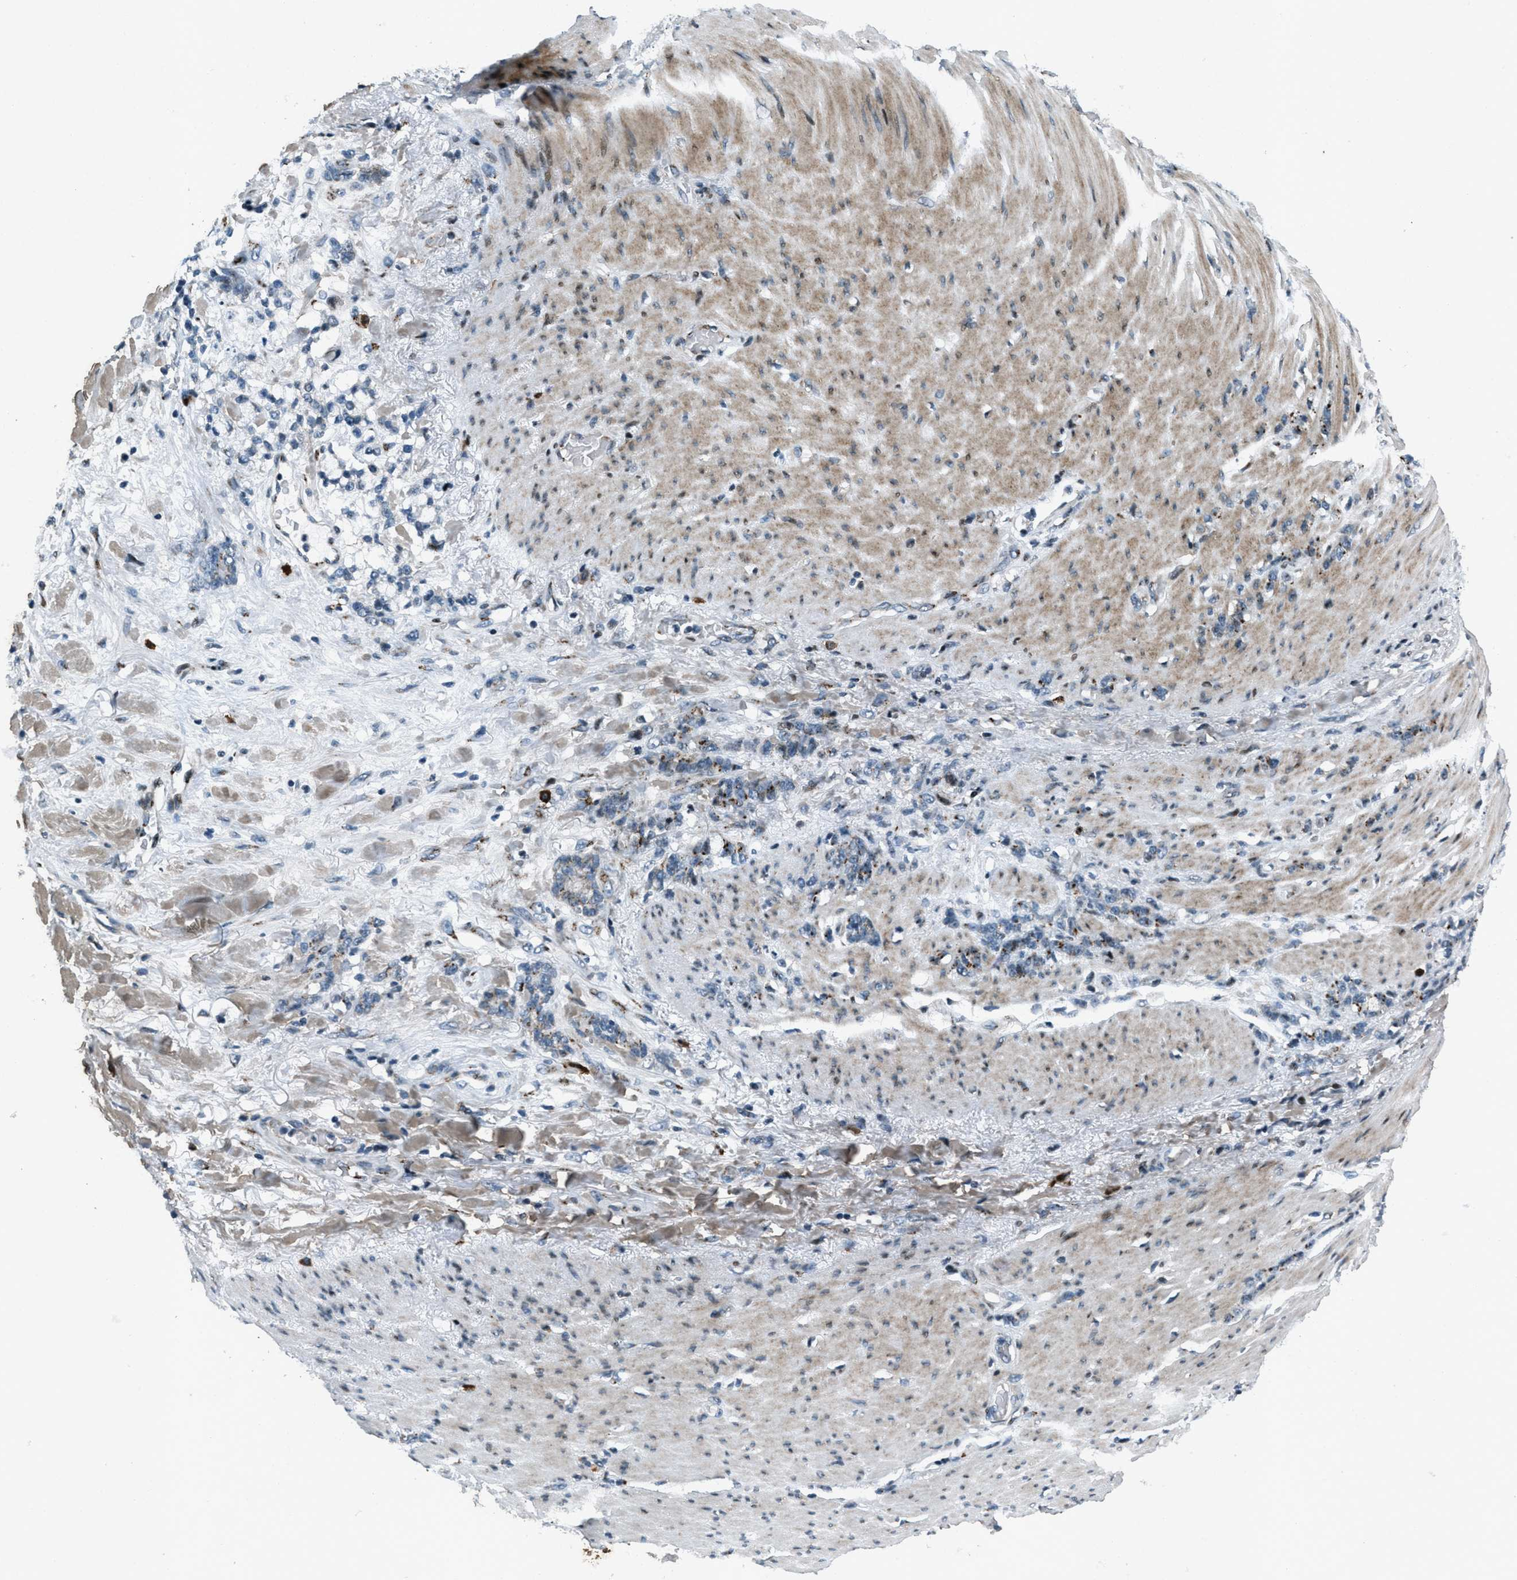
{"staining": {"intensity": "moderate", "quantity": "25%-75%", "location": "cytoplasmic/membranous"}, "tissue": "stomach cancer", "cell_type": "Tumor cells", "image_type": "cancer", "snomed": [{"axis": "morphology", "description": "Adenocarcinoma, NOS"}, {"axis": "topography", "description": "Stomach, lower"}], "caption": "Stomach cancer was stained to show a protein in brown. There is medium levels of moderate cytoplasmic/membranous expression in approximately 25%-75% of tumor cells. The protein is stained brown, and the nuclei are stained in blue (DAB IHC with brightfield microscopy, high magnification).", "gene": "GPC6", "patient": {"sex": "male", "age": 88}}